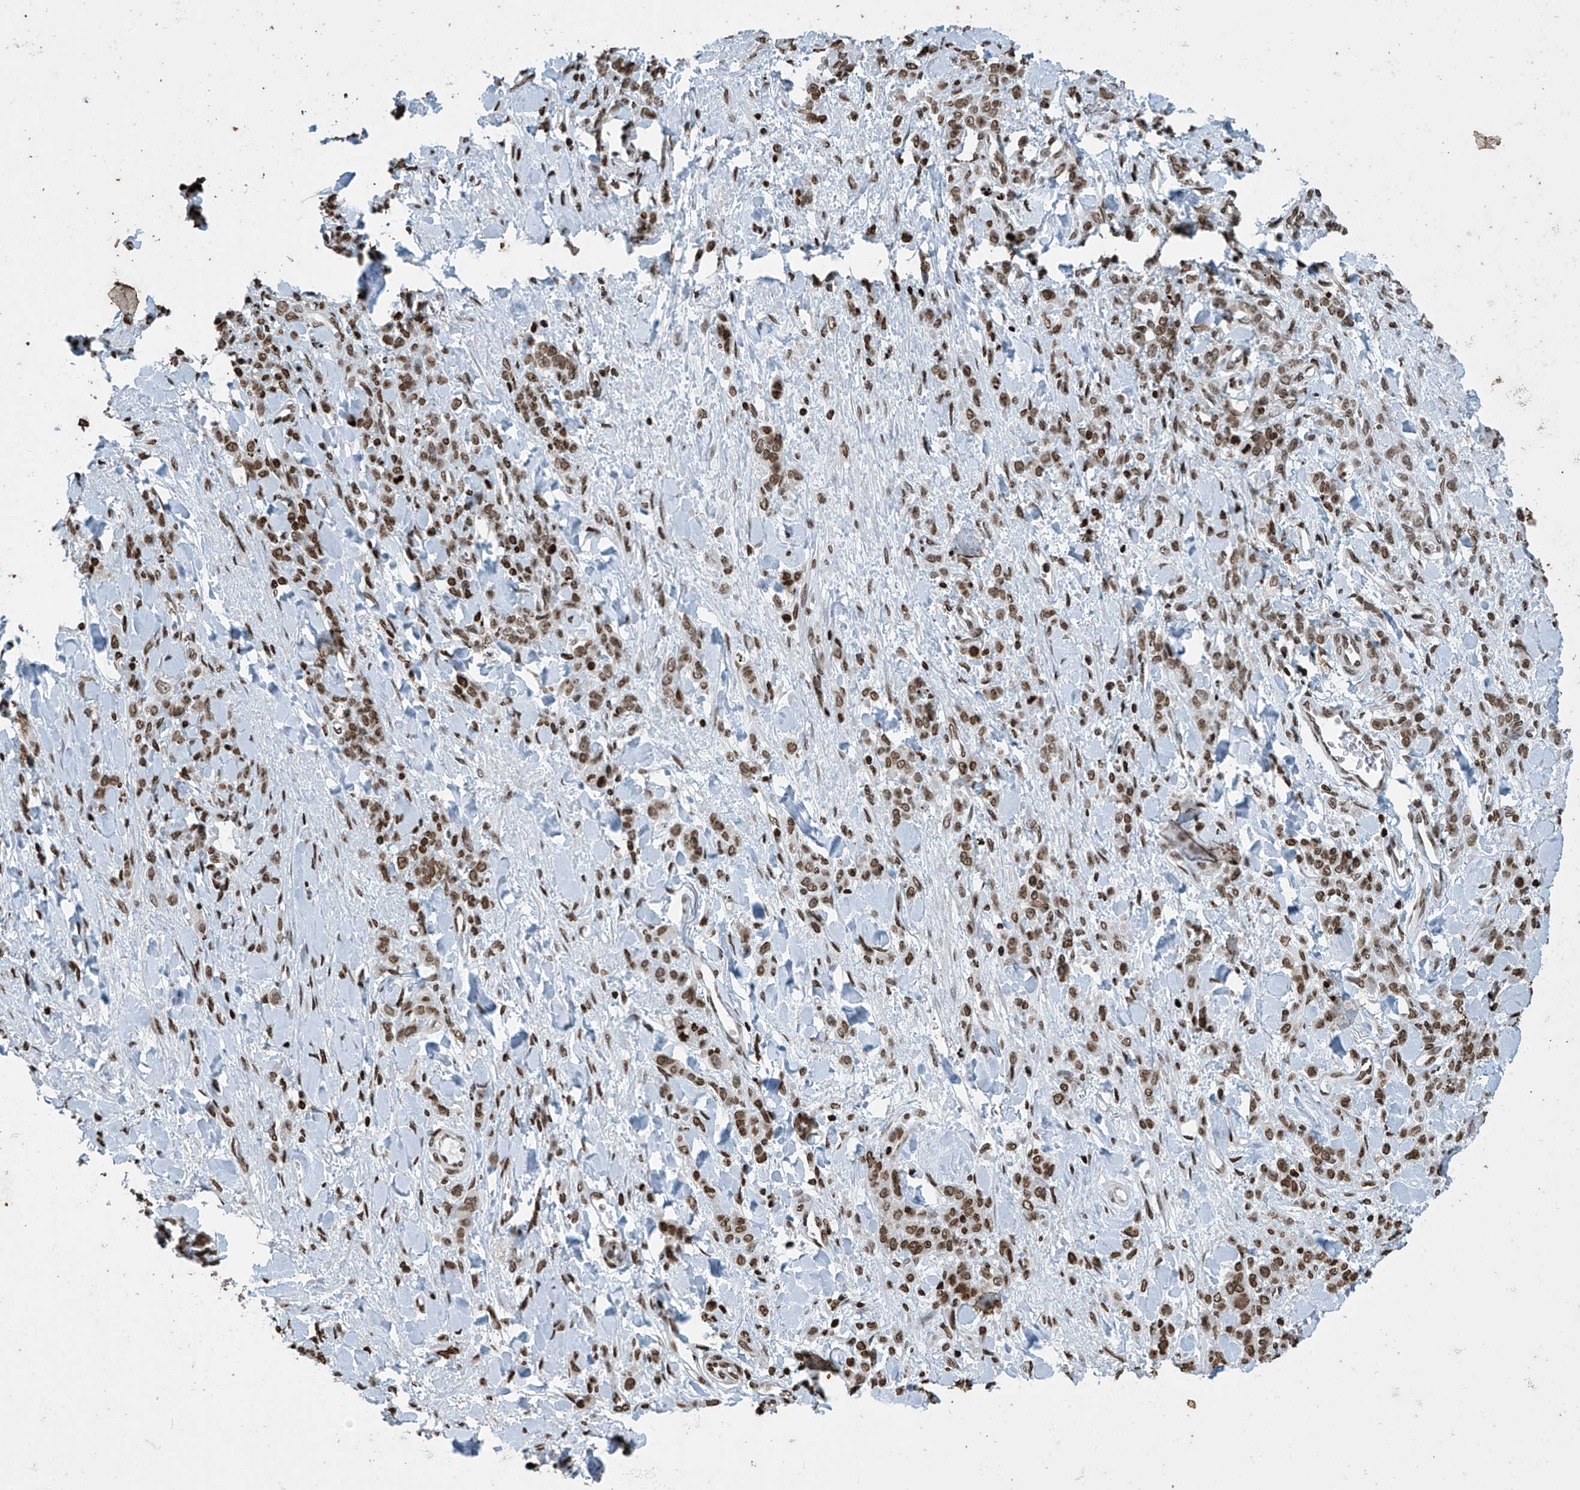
{"staining": {"intensity": "moderate", "quantity": ">75%", "location": "nuclear"}, "tissue": "stomach cancer", "cell_type": "Tumor cells", "image_type": "cancer", "snomed": [{"axis": "morphology", "description": "Normal tissue, NOS"}, {"axis": "morphology", "description": "Adenocarcinoma, NOS"}, {"axis": "topography", "description": "Stomach"}], "caption": "Brown immunohistochemical staining in human adenocarcinoma (stomach) reveals moderate nuclear expression in about >75% of tumor cells. The staining is performed using DAB brown chromogen to label protein expression. The nuclei are counter-stained blue using hematoxylin.", "gene": "H4C16", "patient": {"sex": "male", "age": 82}}